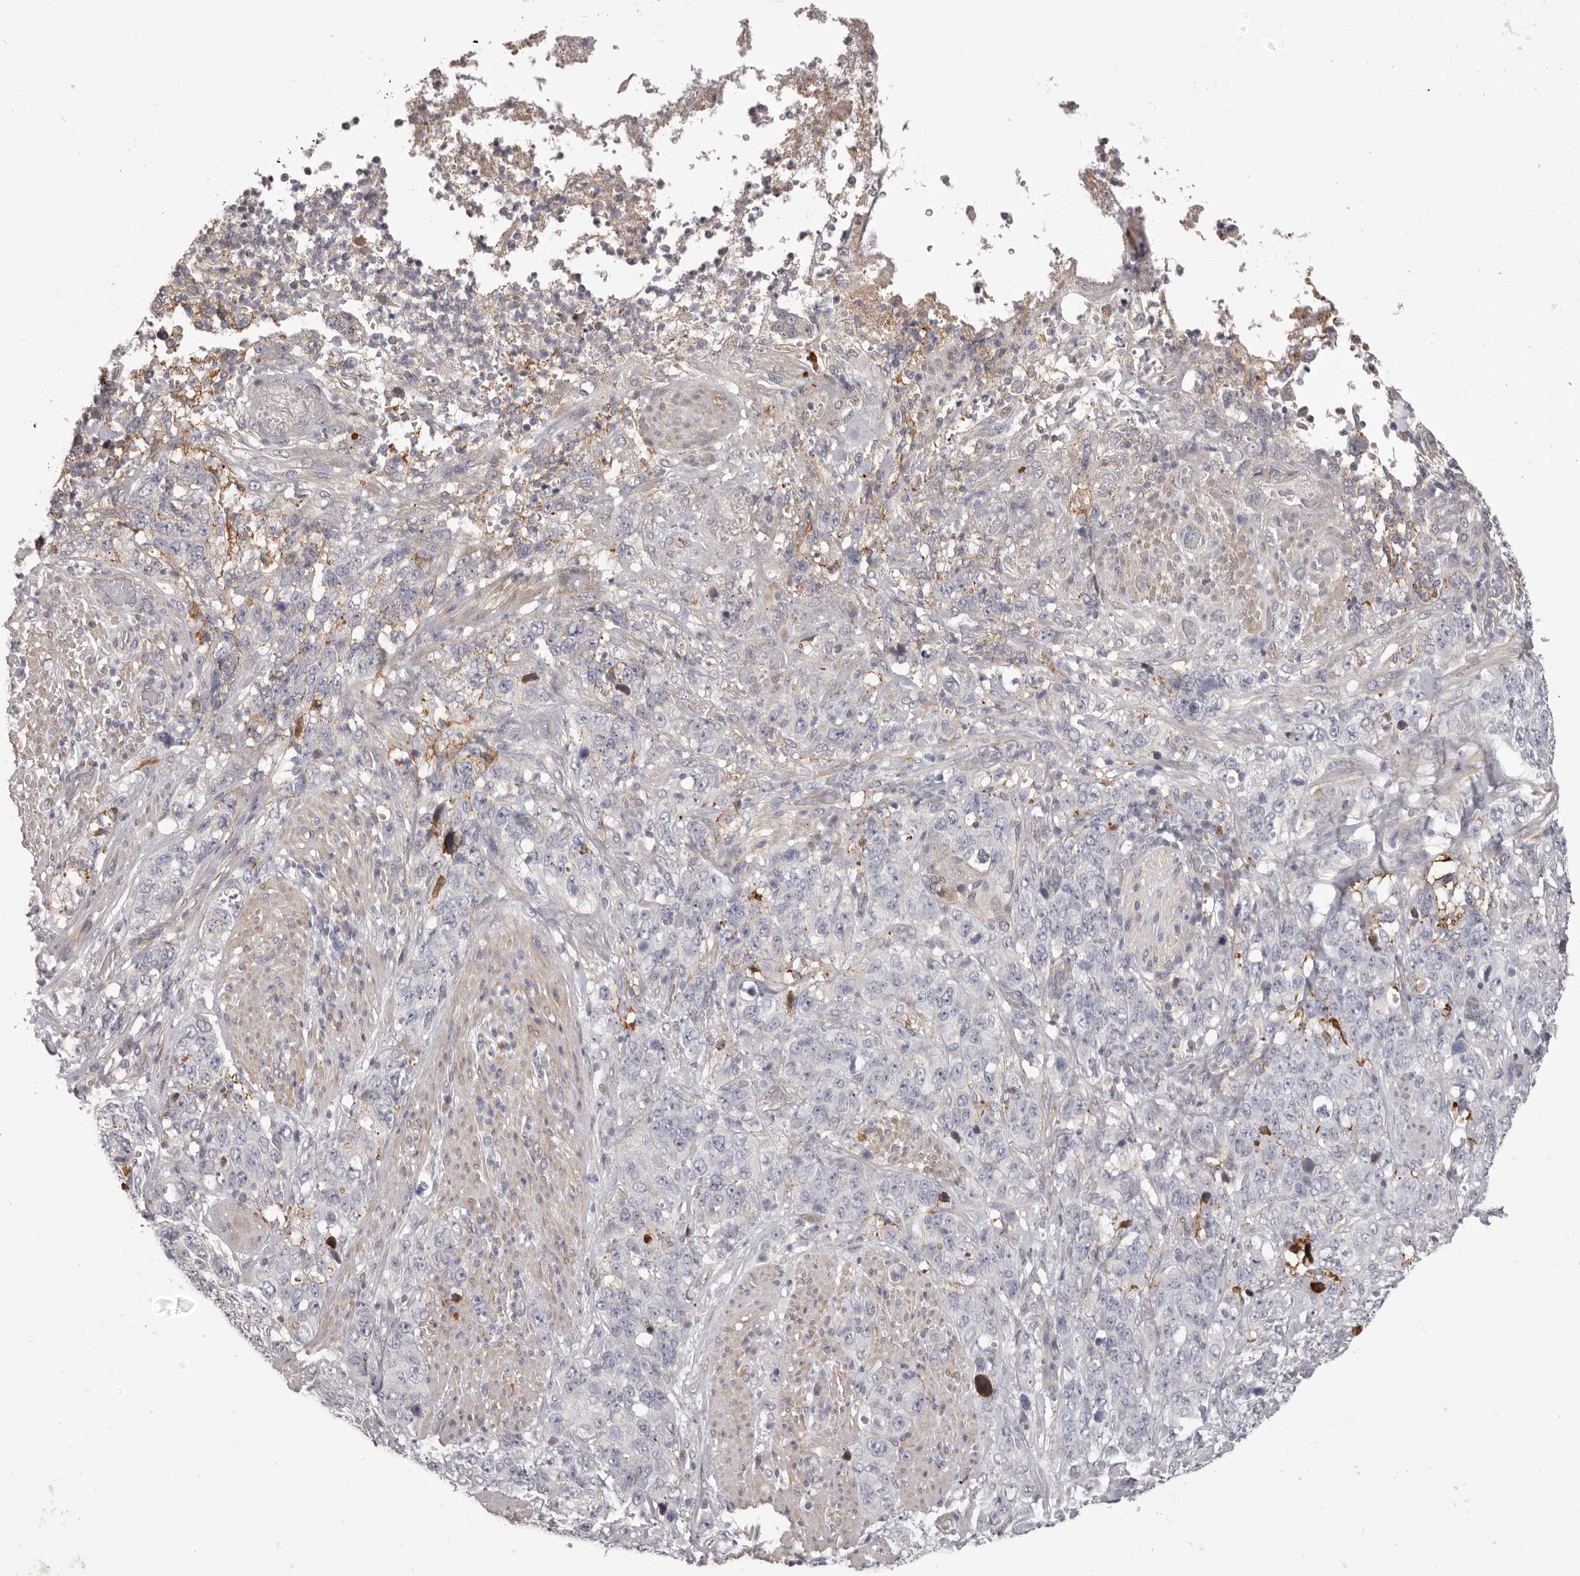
{"staining": {"intensity": "negative", "quantity": "none", "location": "none"}, "tissue": "stomach cancer", "cell_type": "Tumor cells", "image_type": "cancer", "snomed": [{"axis": "morphology", "description": "Adenocarcinoma, NOS"}, {"axis": "topography", "description": "Stomach"}], "caption": "This is an immunohistochemistry photomicrograph of human adenocarcinoma (stomach). There is no positivity in tumor cells.", "gene": "OTUD3", "patient": {"sex": "male", "age": 48}}